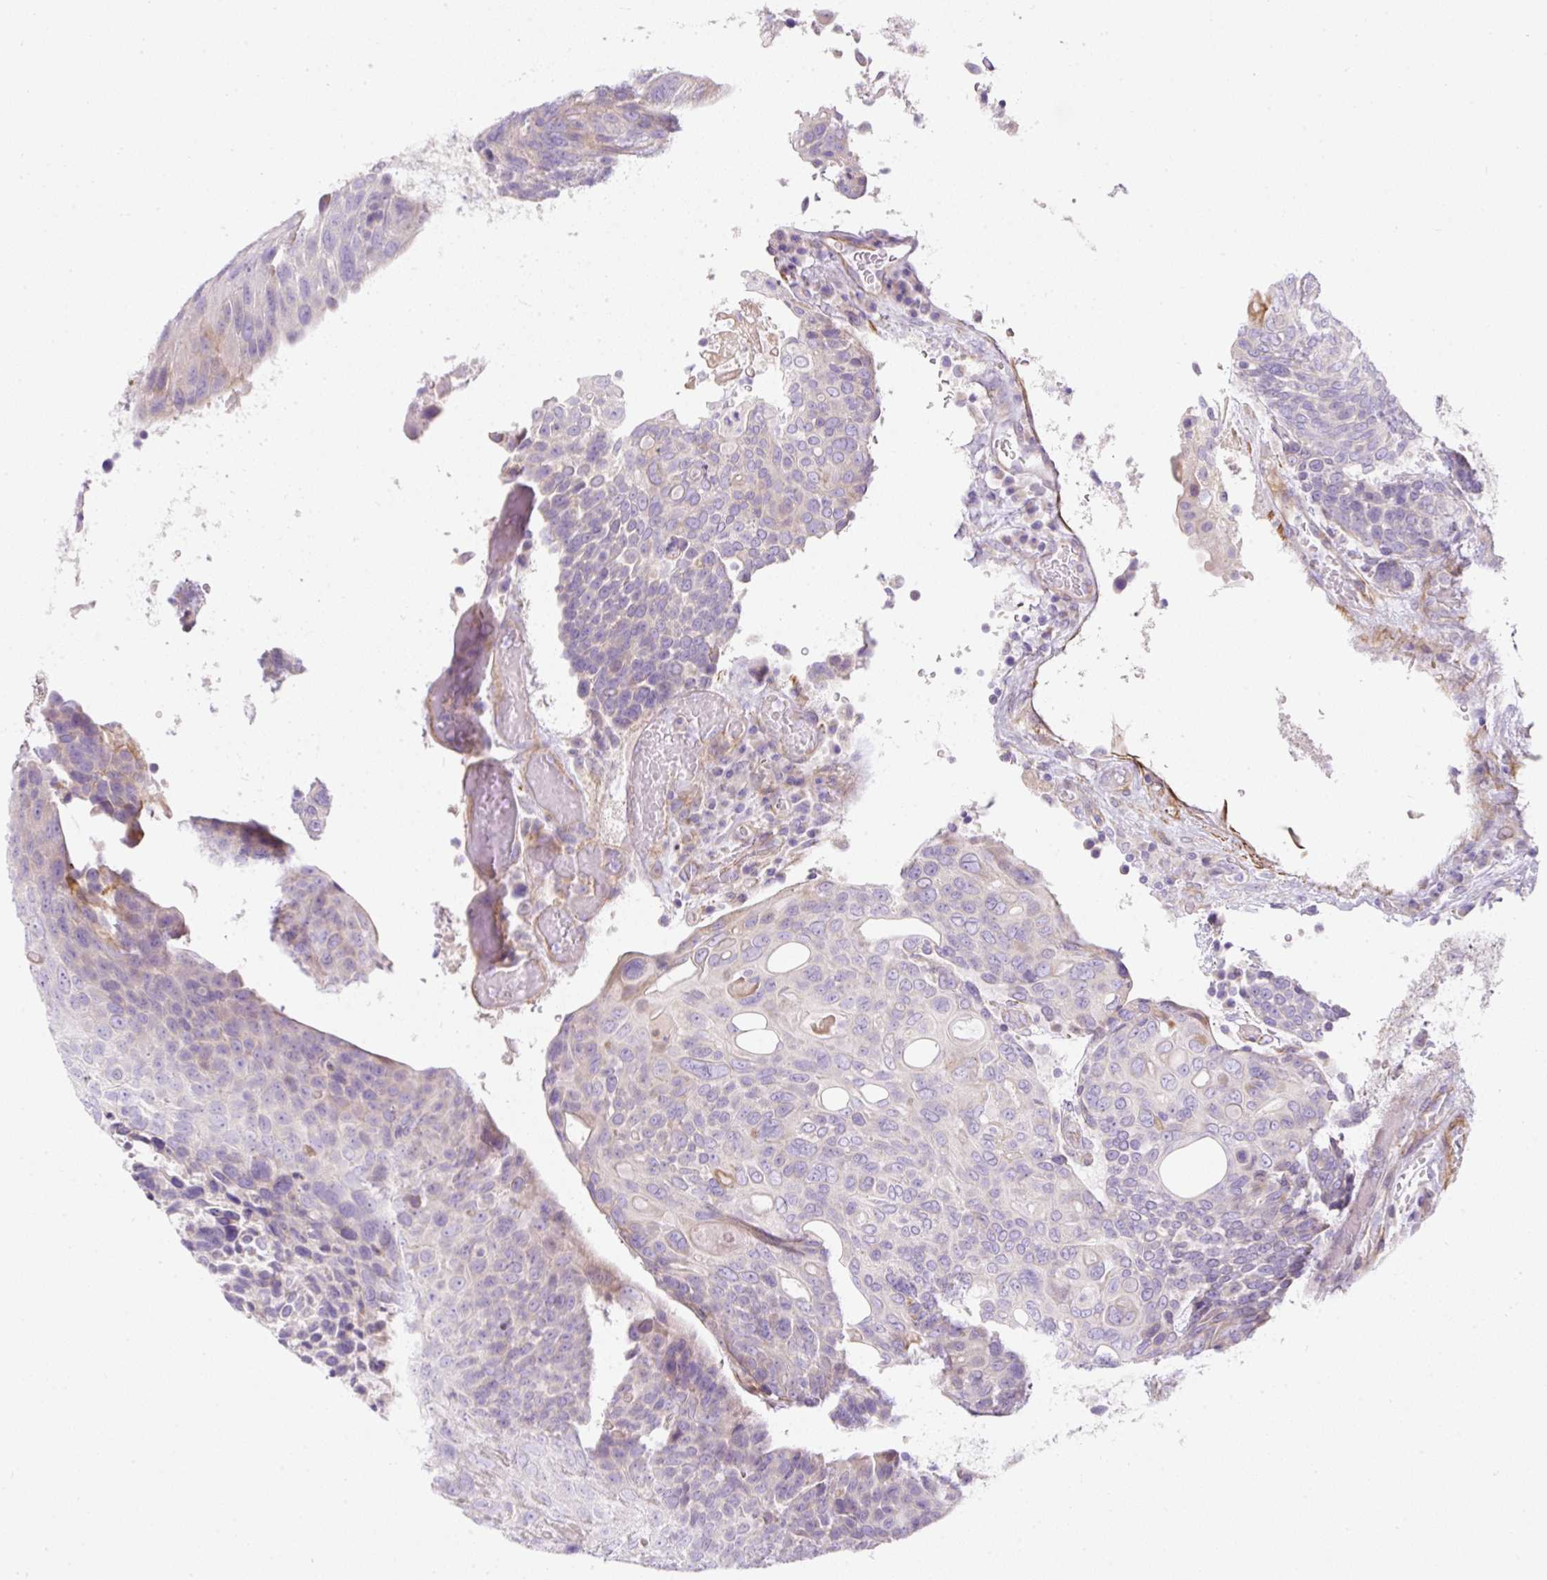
{"staining": {"intensity": "weak", "quantity": "<25%", "location": "cytoplasmic/membranous"}, "tissue": "urothelial cancer", "cell_type": "Tumor cells", "image_type": "cancer", "snomed": [{"axis": "morphology", "description": "Urothelial carcinoma, High grade"}, {"axis": "topography", "description": "Urinary bladder"}], "caption": "Urothelial carcinoma (high-grade) was stained to show a protein in brown. There is no significant staining in tumor cells.", "gene": "ERAP2", "patient": {"sex": "female", "age": 70}}